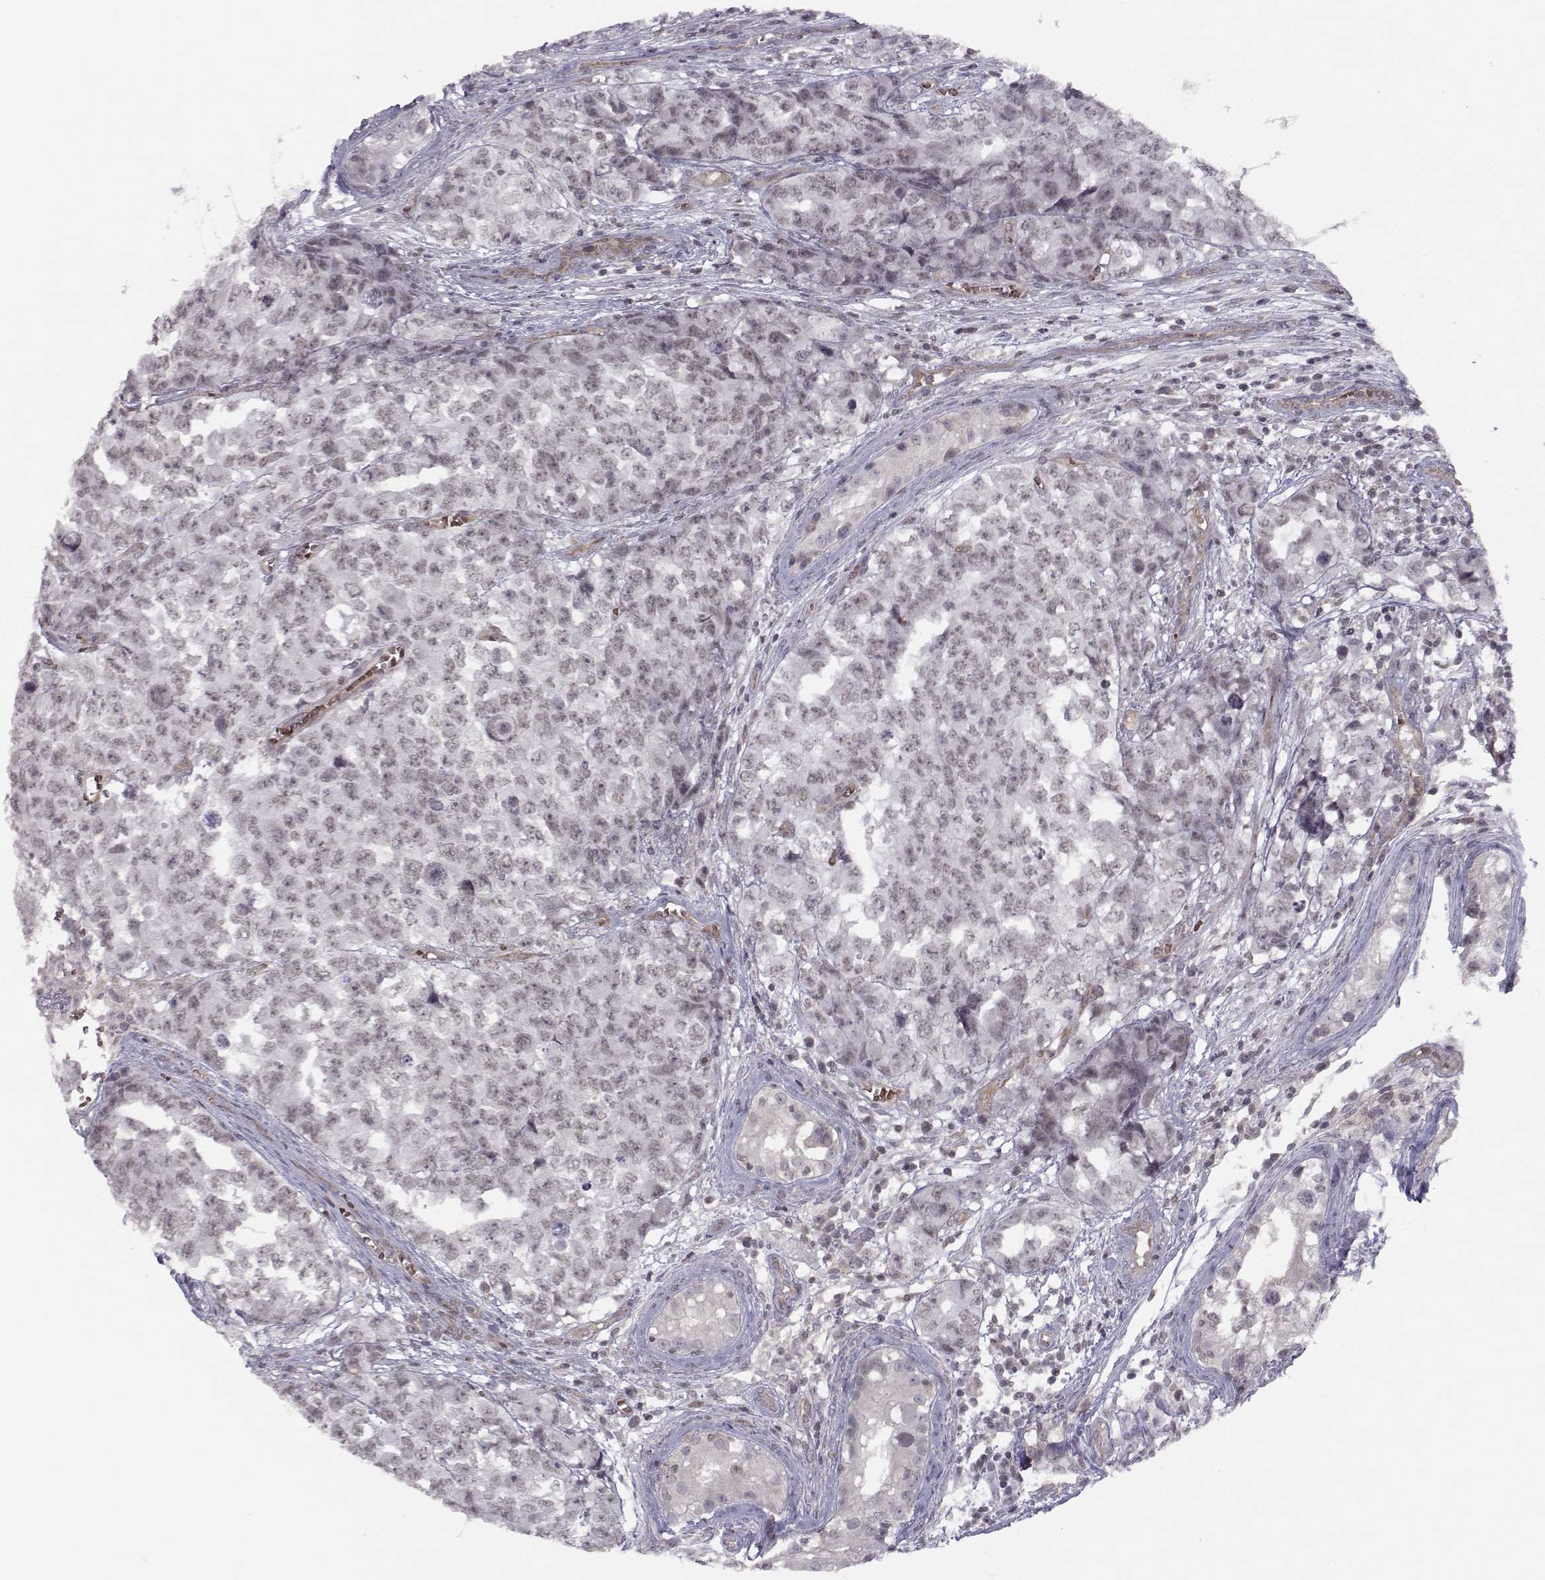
{"staining": {"intensity": "negative", "quantity": "none", "location": "none"}, "tissue": "testis cancer", "cell_type": "Tumor cells", "image_type": "cancer", "snomed": [{"axis": "morphology", "description": "Carcinoma, Embryonal, NOS"}, {"axis": "topography", "description": "Testis"}], "caption": "Photomicrograph shows no protein staining in tumor cells of embryonal carcinoma (testis) tissue.", "gene": "KIF13B", "patient": {"sex": "male", "age": 23}}